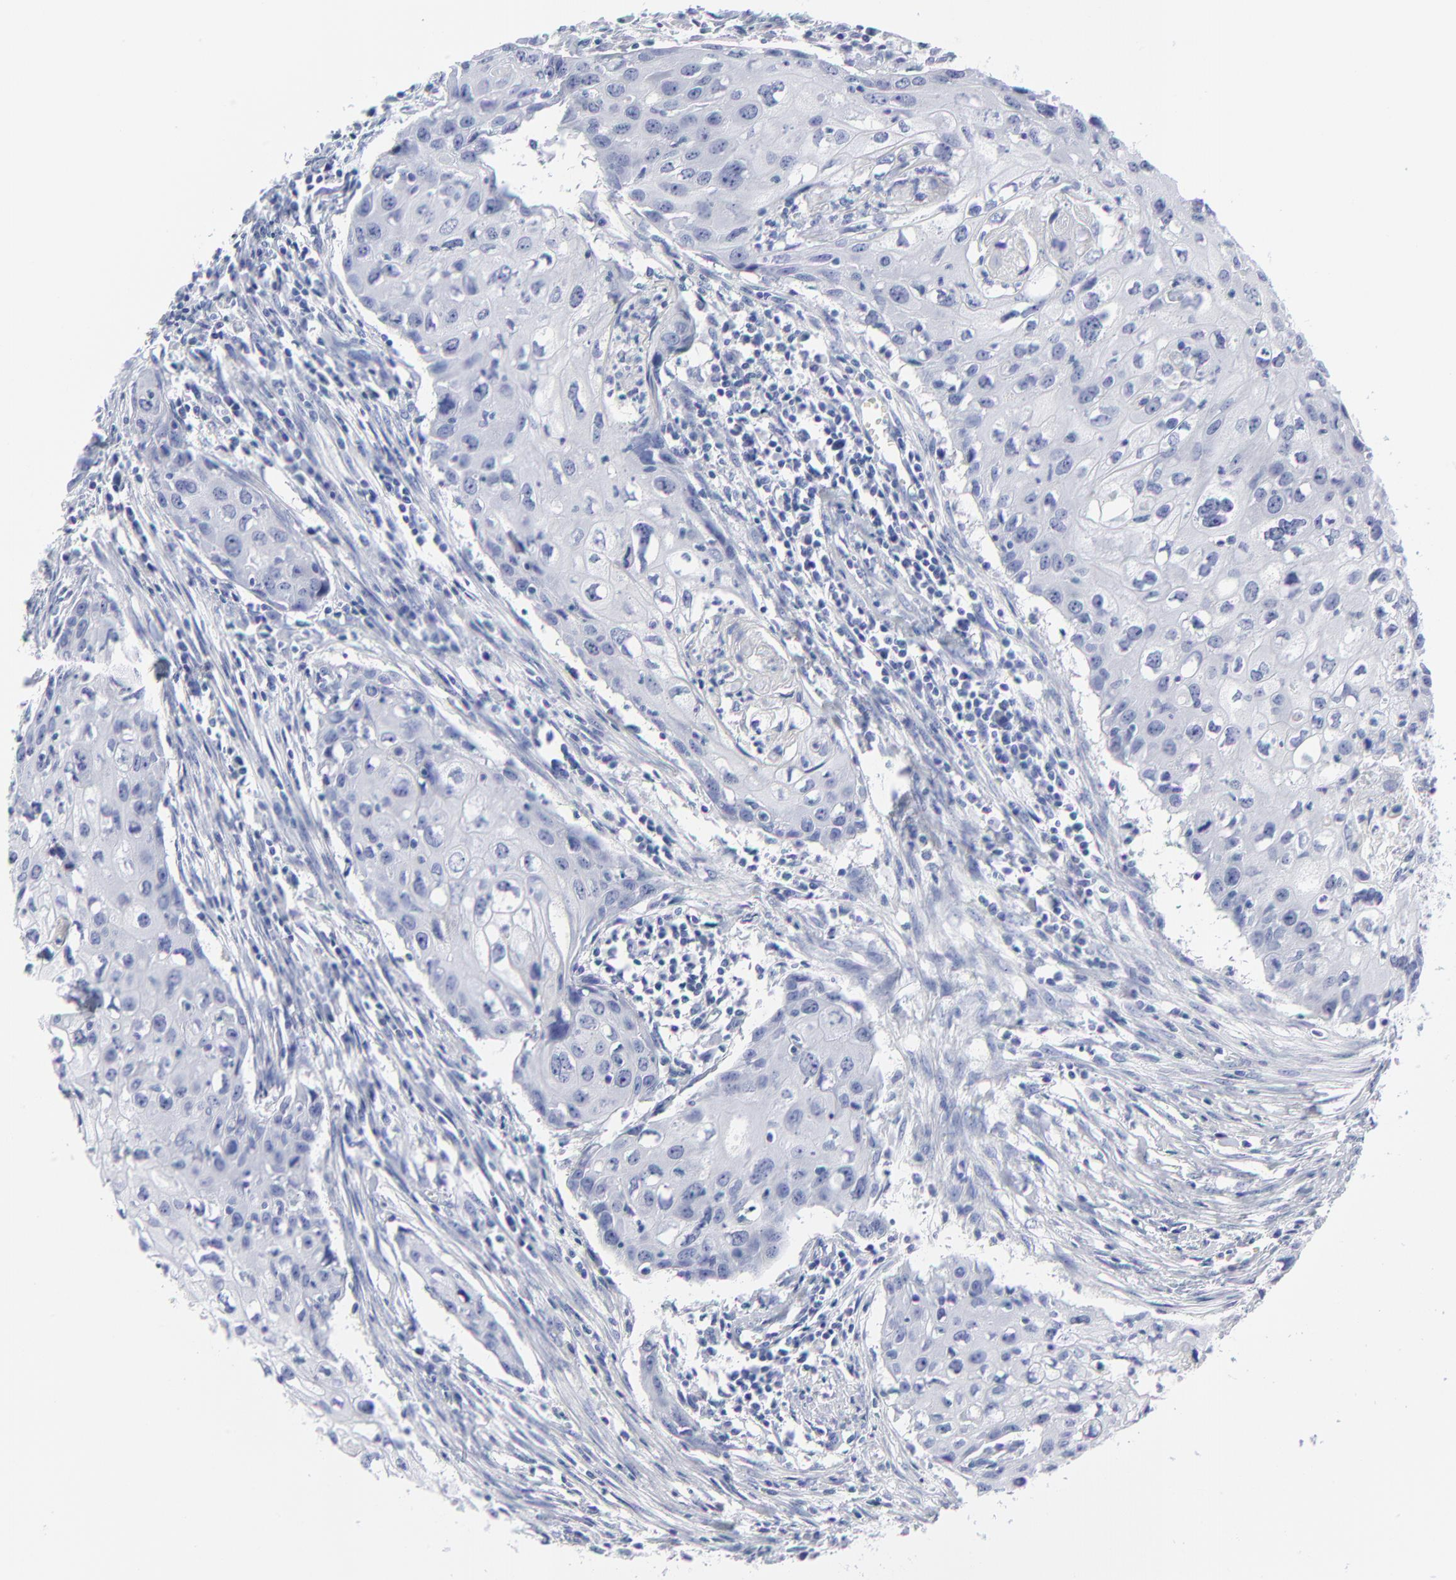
{"staining": {"intensity": "negative", "quantity": "none", "location": "none"}, "tissue": "urothelial cancer", "cell_type": "Tumor cells", "image_type": "cancer", "snomed": [{"axis": "morphology", "description": "Urothelial carcinoma, High grade"}, {"axis": "topography", "description": "Urinary bladder"}], "caption": "A micrograph of human urothelial carcinoma (high-grade) is negative for staining in tumor cells.", "gene": "CNTN3", "patient": {"sex": "male", "age": 54}}